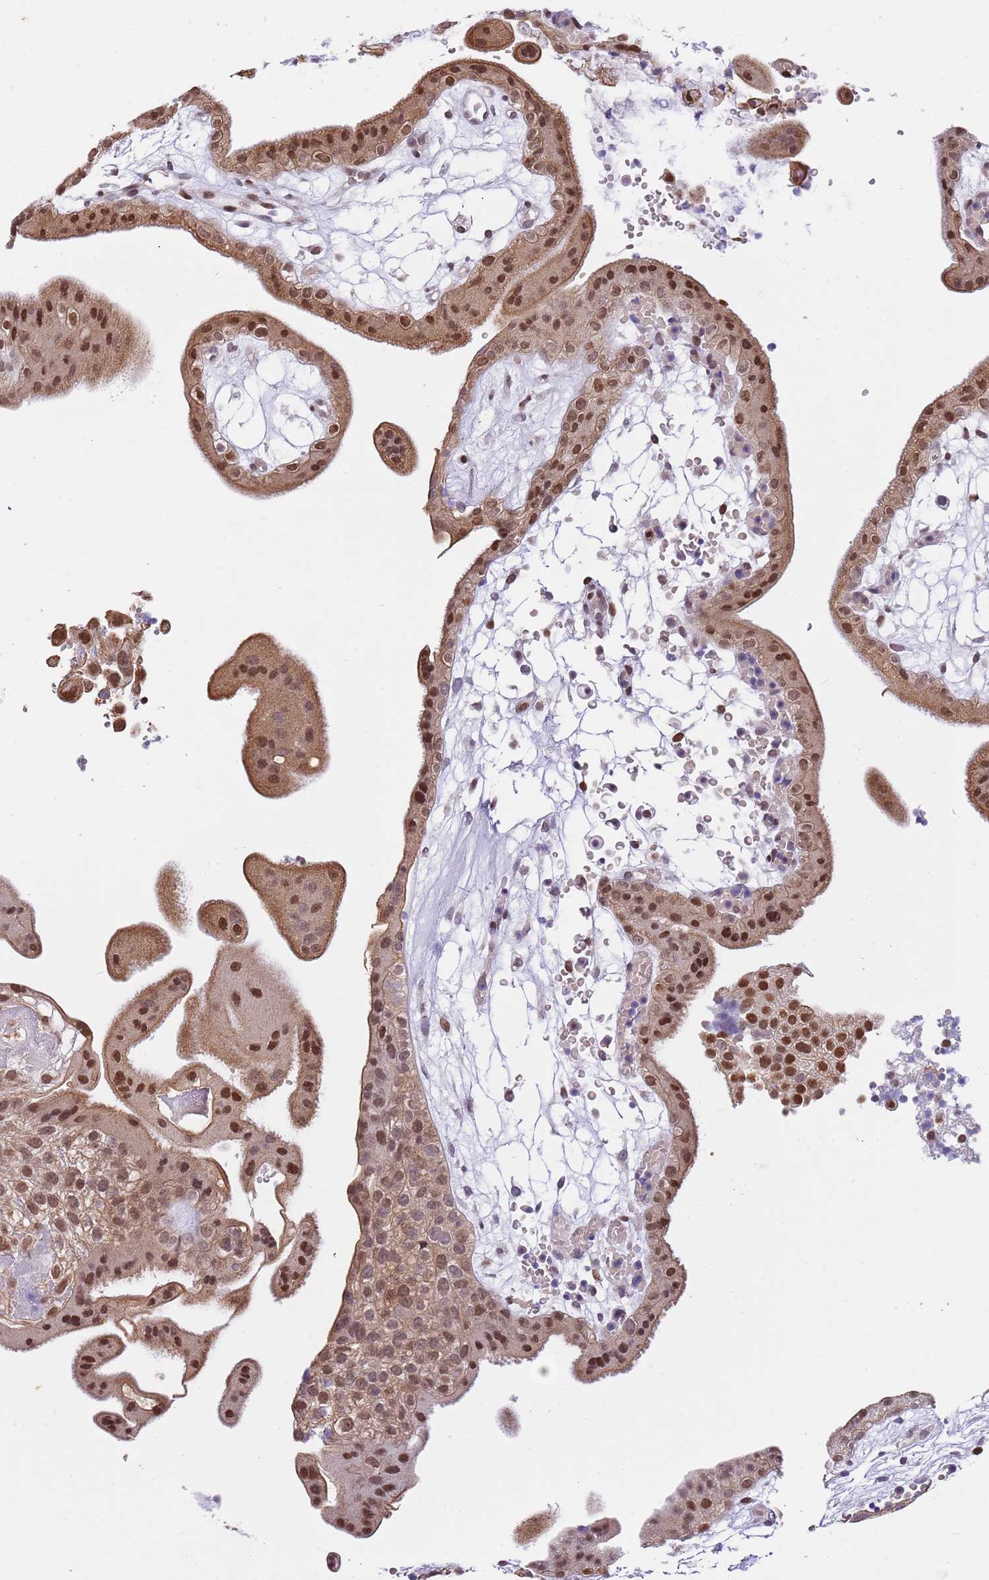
{"staining": {"intensity": "weak", "quantity": ">75%", "location": "cytoplasmic/membranous"}, "tissue": "placenta", "cell_type": "Decidual cells", "image_type": "normal", "snomed": [{"axis": "morphology", "description": "Normal tissue, NOS"}, {"axis": "topography", "description": "Placenta"}], "caption": "Immunohistochemistry (IHC) histopathology image of unremarkable placenta stained for a protein (brown), which shows low levels of weak cytoplasmic/membranous positivity in approximately >75% of decidual cells.", "gene": "RFK", "patient": {"sex": "female", "age": 18}}